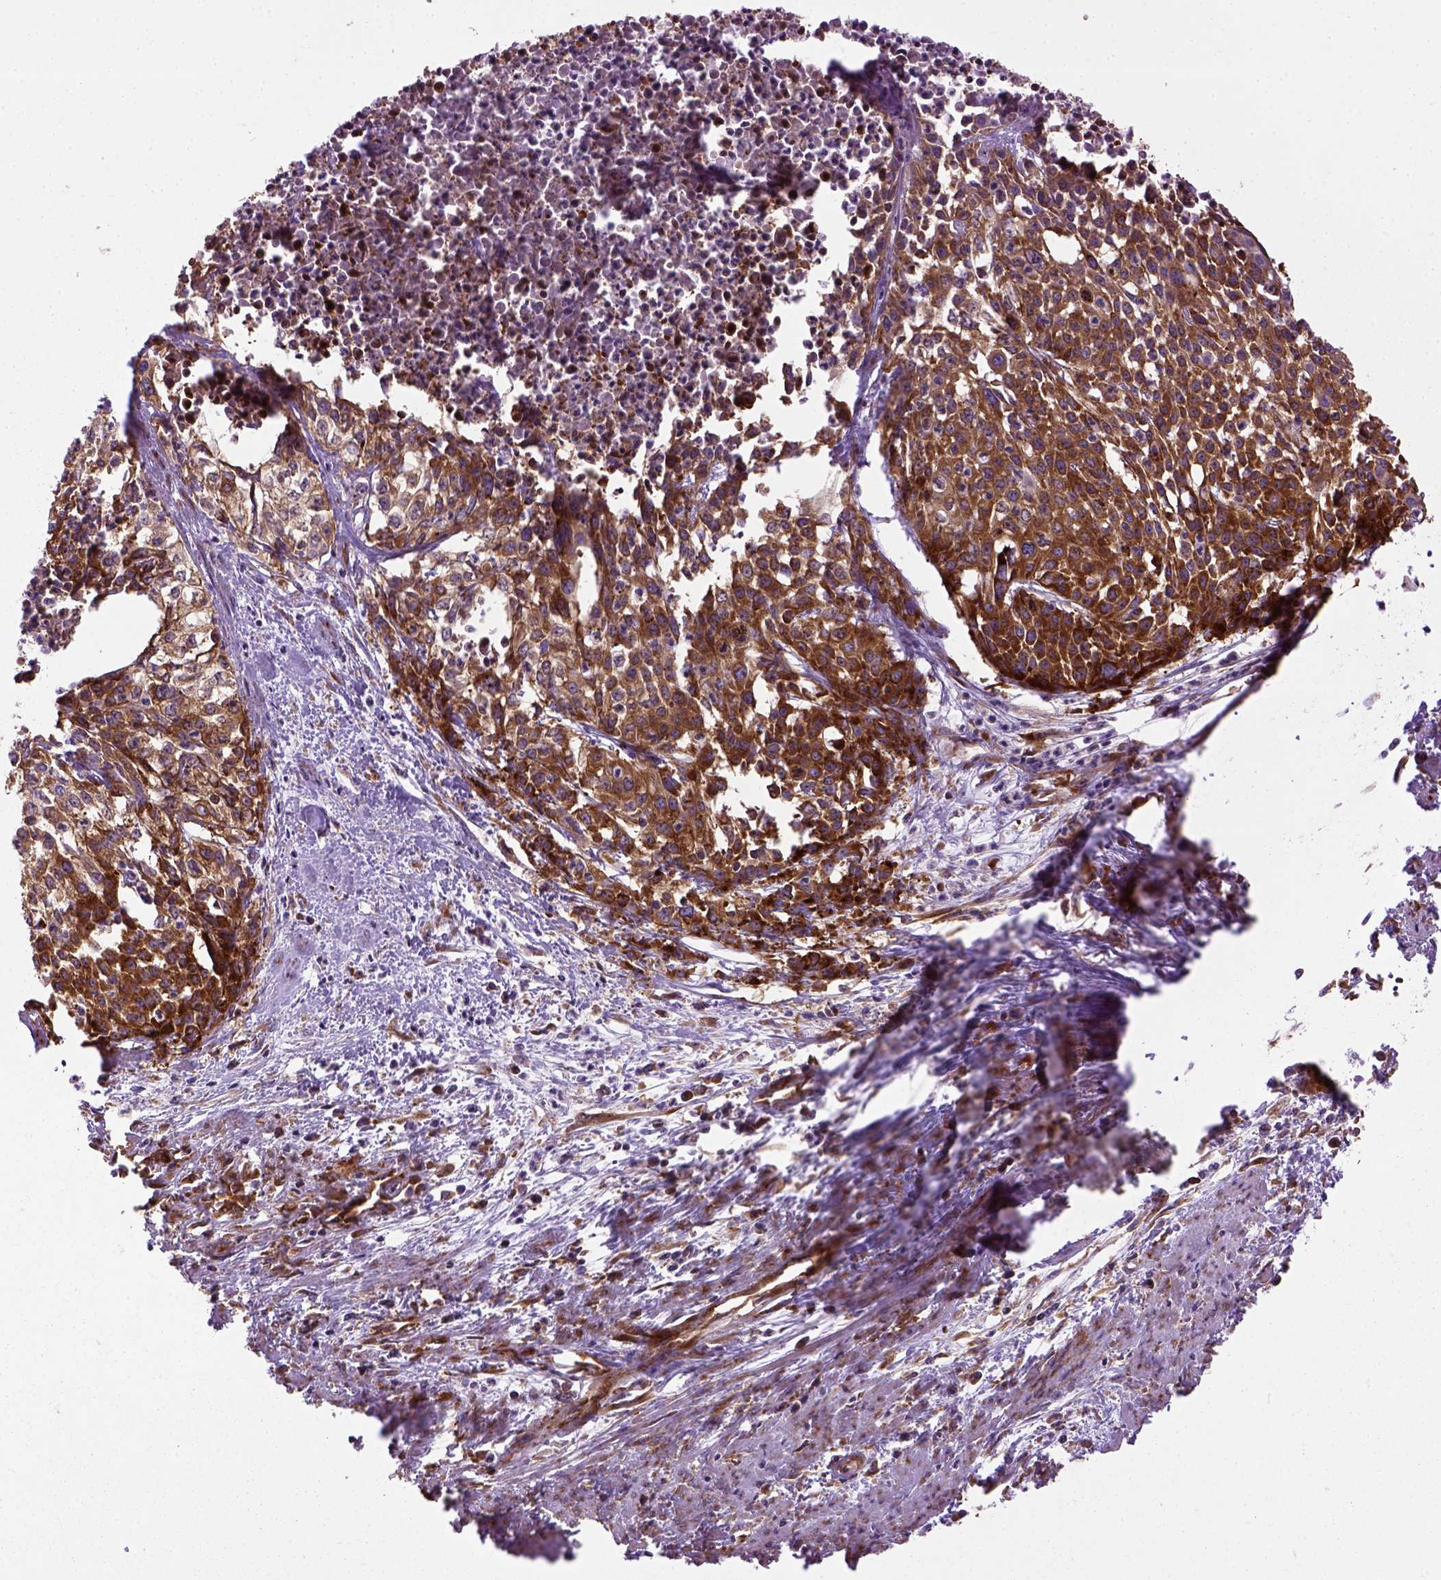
{"staining": {"intensity": "strong", "quantity": ">75%", "location": "cytoplasmic/membranous"}, "tissue": "cervical cancer", "cell_type": "Tumor cells", "image_type": "cancer", "snomed": [{"axis": "morphology", "description": "Squamous cell carcinoma, NOS"}, {"axis": "topography", "description": "Cervix"}], "caption": "Squamous cell carcinoma (cervical) tissue exhibits strong cytoplasmic/membranous positivity in about >75% of tumor cells (DAB = brown stain, brightfield microscopy at high magnification).", "gene": "CAPRIN1", "patient": {"sex": "female", "age": 39}}